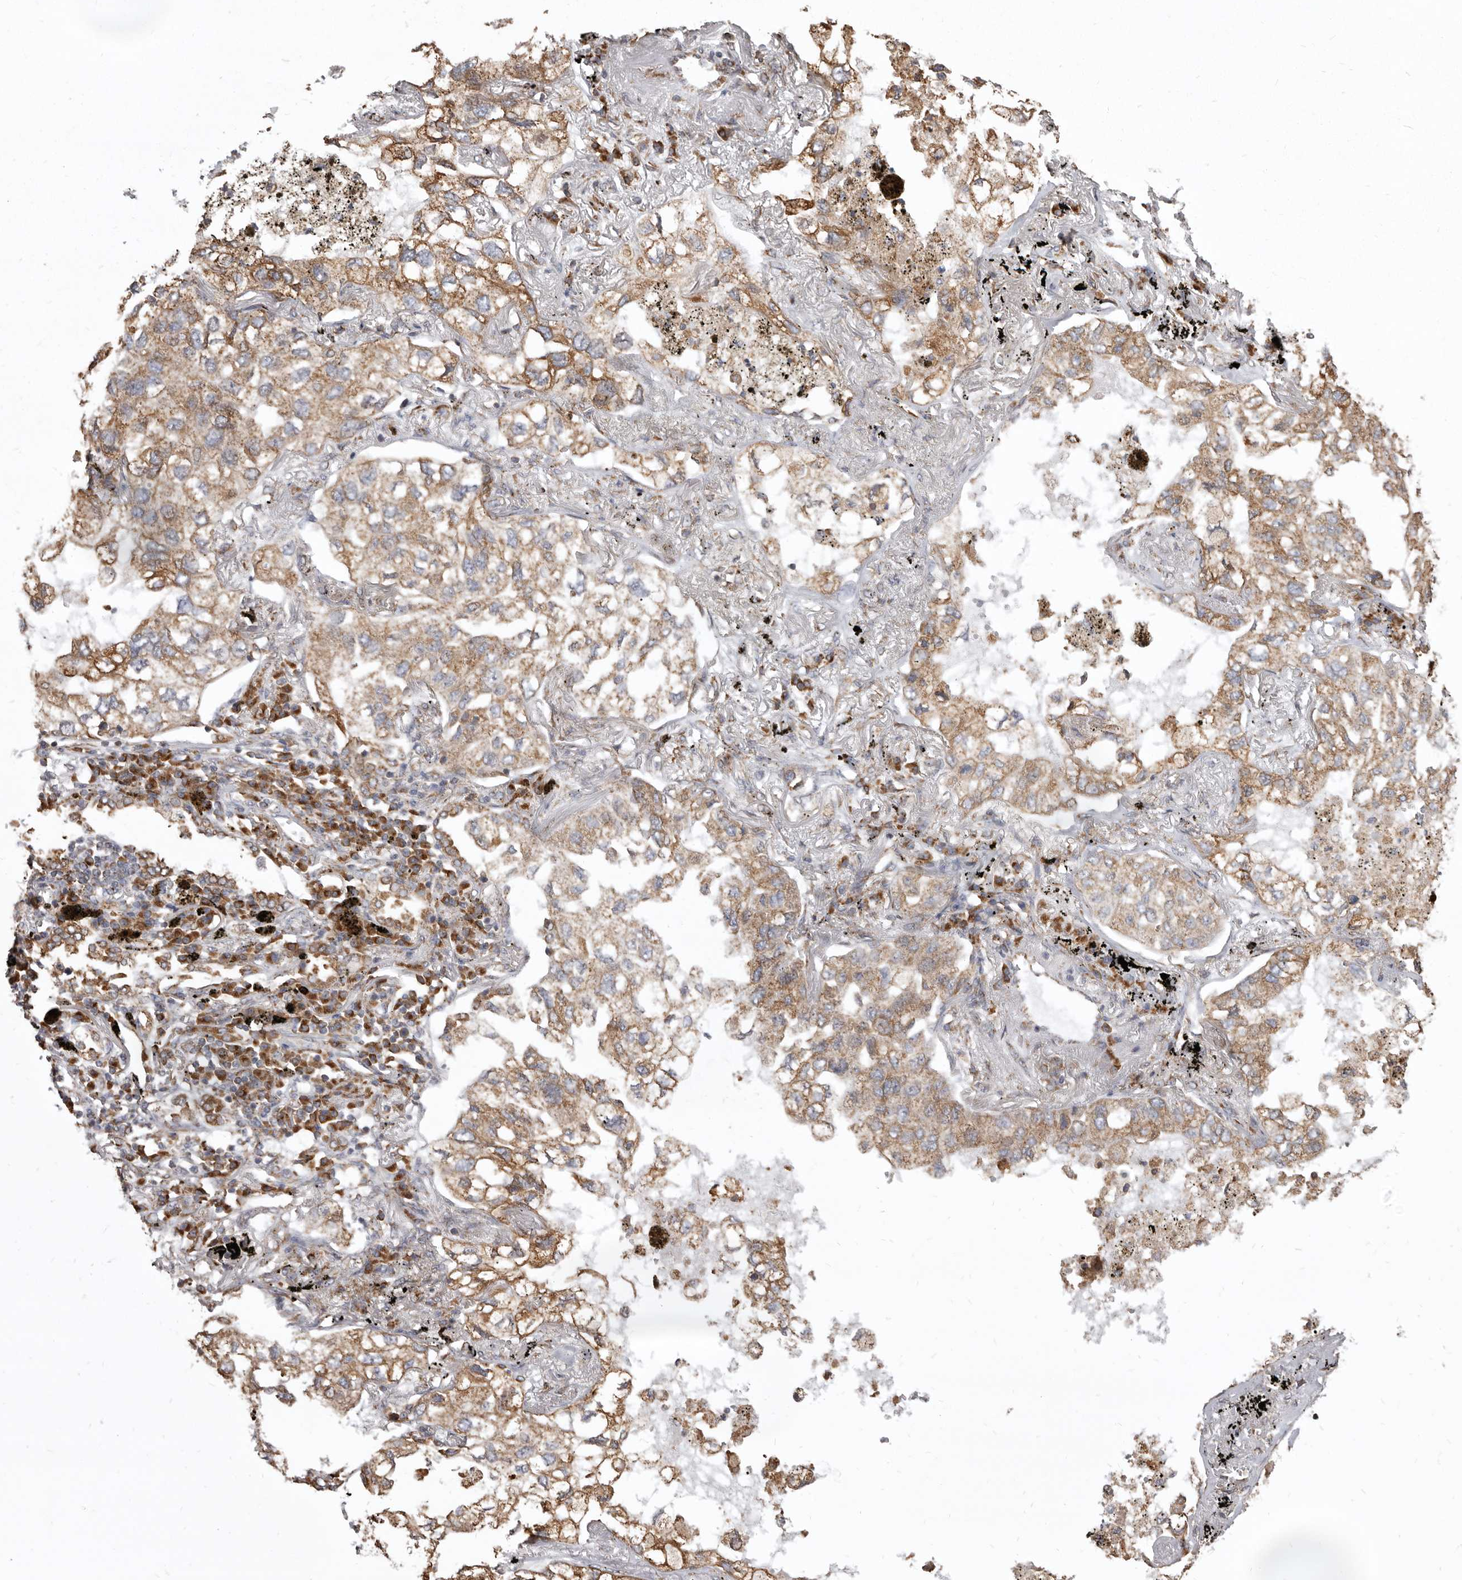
{"staining": {"intensity": "moderate", "quantity": ">75%", "location": "cytoplasmic/membranous"}, "tissue": "lung cancer", "cell_type": "Tumor cells", "image_type": "cancer", "snomed": [{"axis": "morphology", "description": "Adenocarcinoma, NOS"}, {"axis": "topography", "description": "Lung"}], "caption": "Immunohistochemical staining of human lung adenocarcinoma shows medium levels of moderate cytoplasmic/membranous expression in about >75% of tumor cells.", "gene": "CDK5RAP3", "patient": {"sex": "male", "age": 65}}